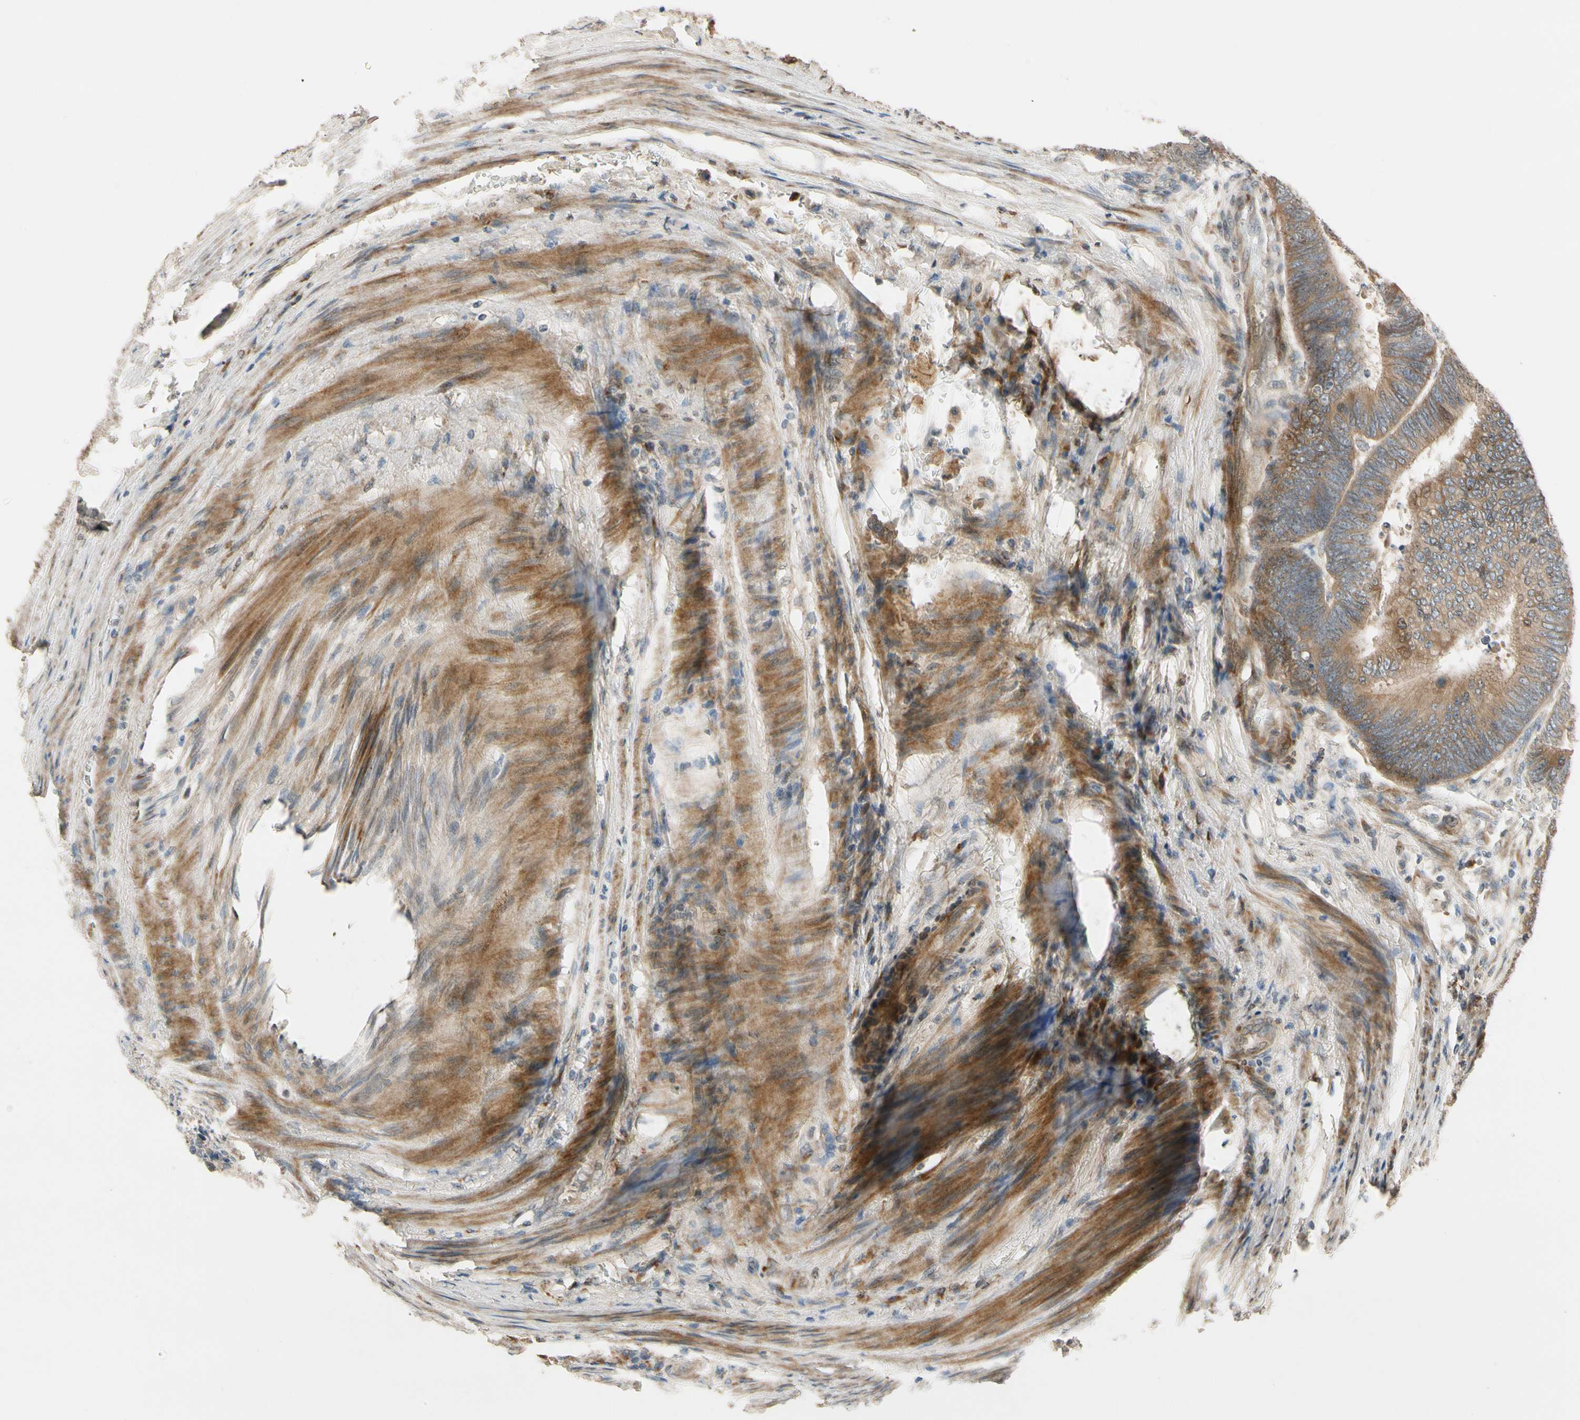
{"staining": {"intensity": "moderate", "quantity": ">75%", "location": "cytoplasmic/membranous"}, "tissue": "colorectal cancer", "cell_type": "Tumor cells", "image_type": "cancer", "snomed": [{"axis": "morphology", "description": "Normal tissue, NOS"}, {"axis": "morphology", "description": "Adenocarcinoma, NOS"}, {"axis": "topography", "description": "Rectum"}, {"axis": "topography", "description": "Peripheral nerve tissue"}], "caption": "Protein analysis of colorectal adenocarcinoma tissue displays moderate cytoplasmic/membranous positivity in about >75% of tumor cells. Nuclei are stained in blue.", "gene": "MST1R", "patient": {"sex": "male", "age": 92}}